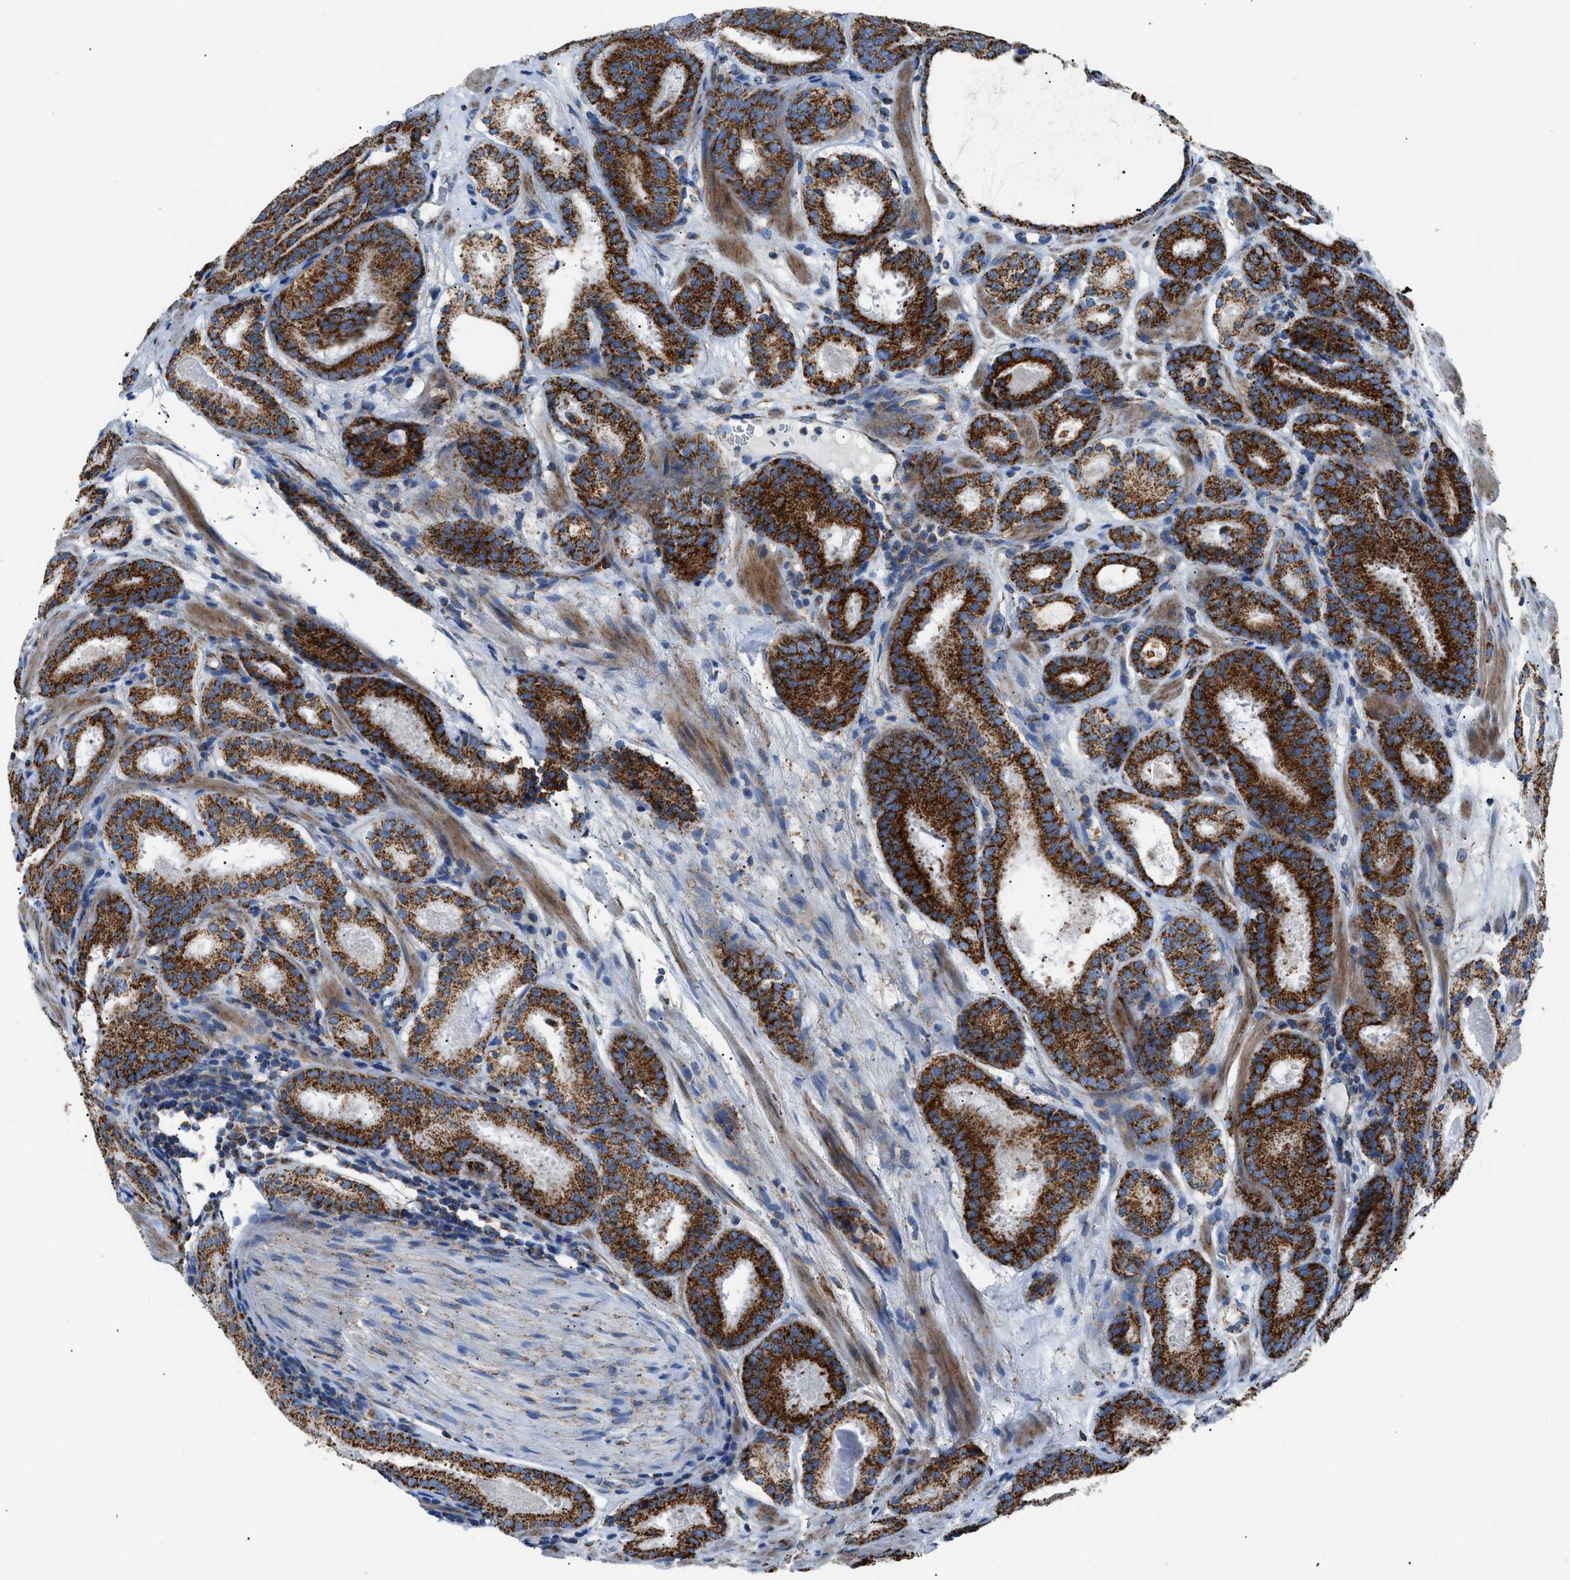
{"staining": {"intensity": "strong", "quantity": ">75%", "location": "cytoplasmic/membranous"}, "tissue": "prostate cancer", "cell_type": "Tumor cells", "image_type": "cancer", "snomed": [{"axis": "morphology", "description": "Adenocarcinoma, Low grade"}, {"axis": "topography", "description": "Prostate"}], "caption": "This is a micrograph of IHC staining of prostate adenocarcinoma (low-grade), which shows strong expression in the cytoplasmic/membranous of tumor cells.", "gene": "PHB2", "patient": {"sex": "male", "age": 69}}